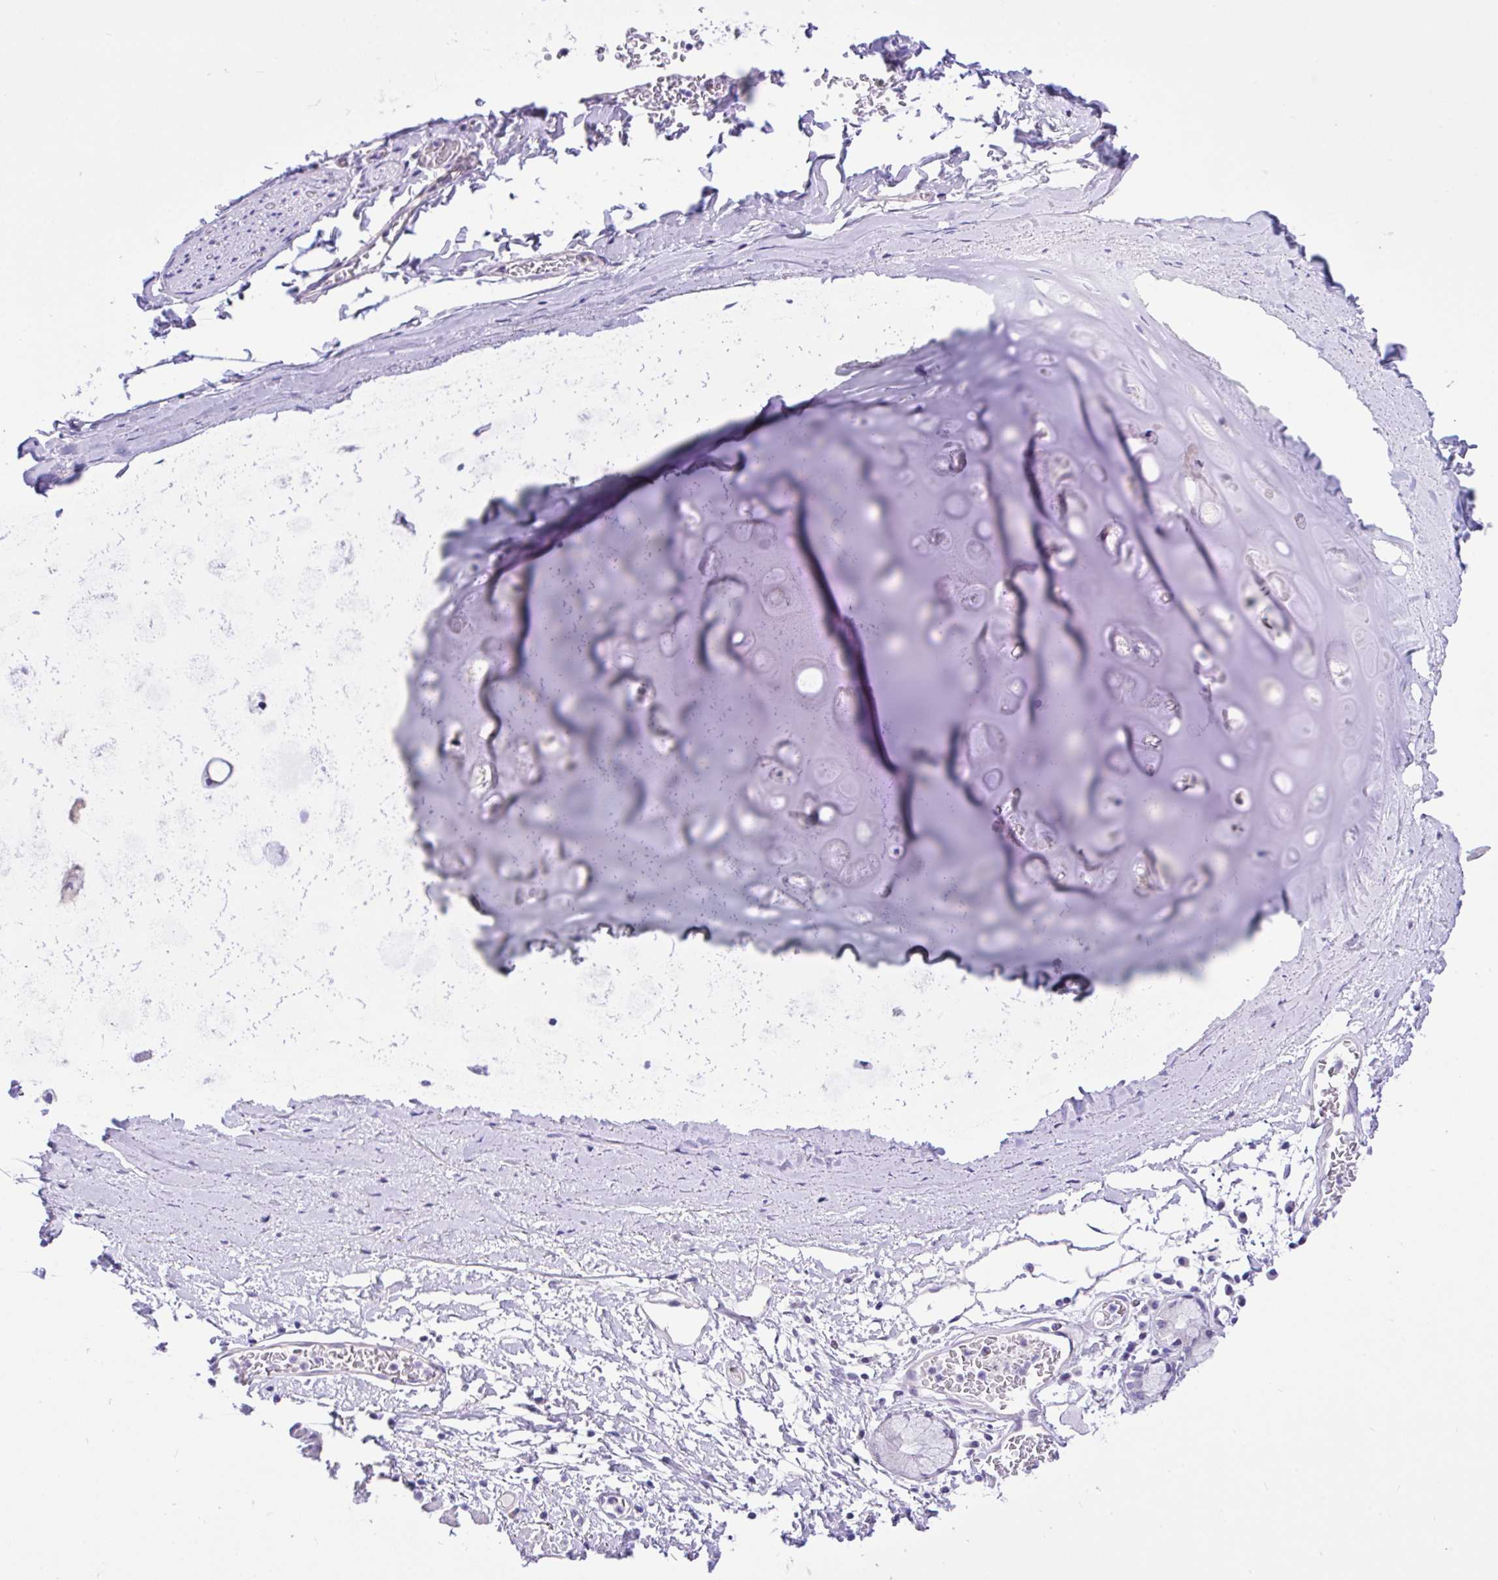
{"staining": {"intensity": "negative", "quantity": "none", "location": "none"}, "tissue": "adipose tissue", "cell_type": "Adipocytes", "image_type": "normal", "snomed": [{"axis": "morphology", "description": "Normal tissue, NOS"}, {"axis": "morphology", "description": "Degeneration, NOS"}, {"axis": "topography", "description": "Cartilage tissue"}, {"axis": "topography", "description": "Lung"}], "caption": "An IHC histopathology image of normal adipose tissue is shown. There is no staining in adipocytes of adipose tissue.", "gene": "ANO4", "patient": {"sex": "female", "age": 61}}